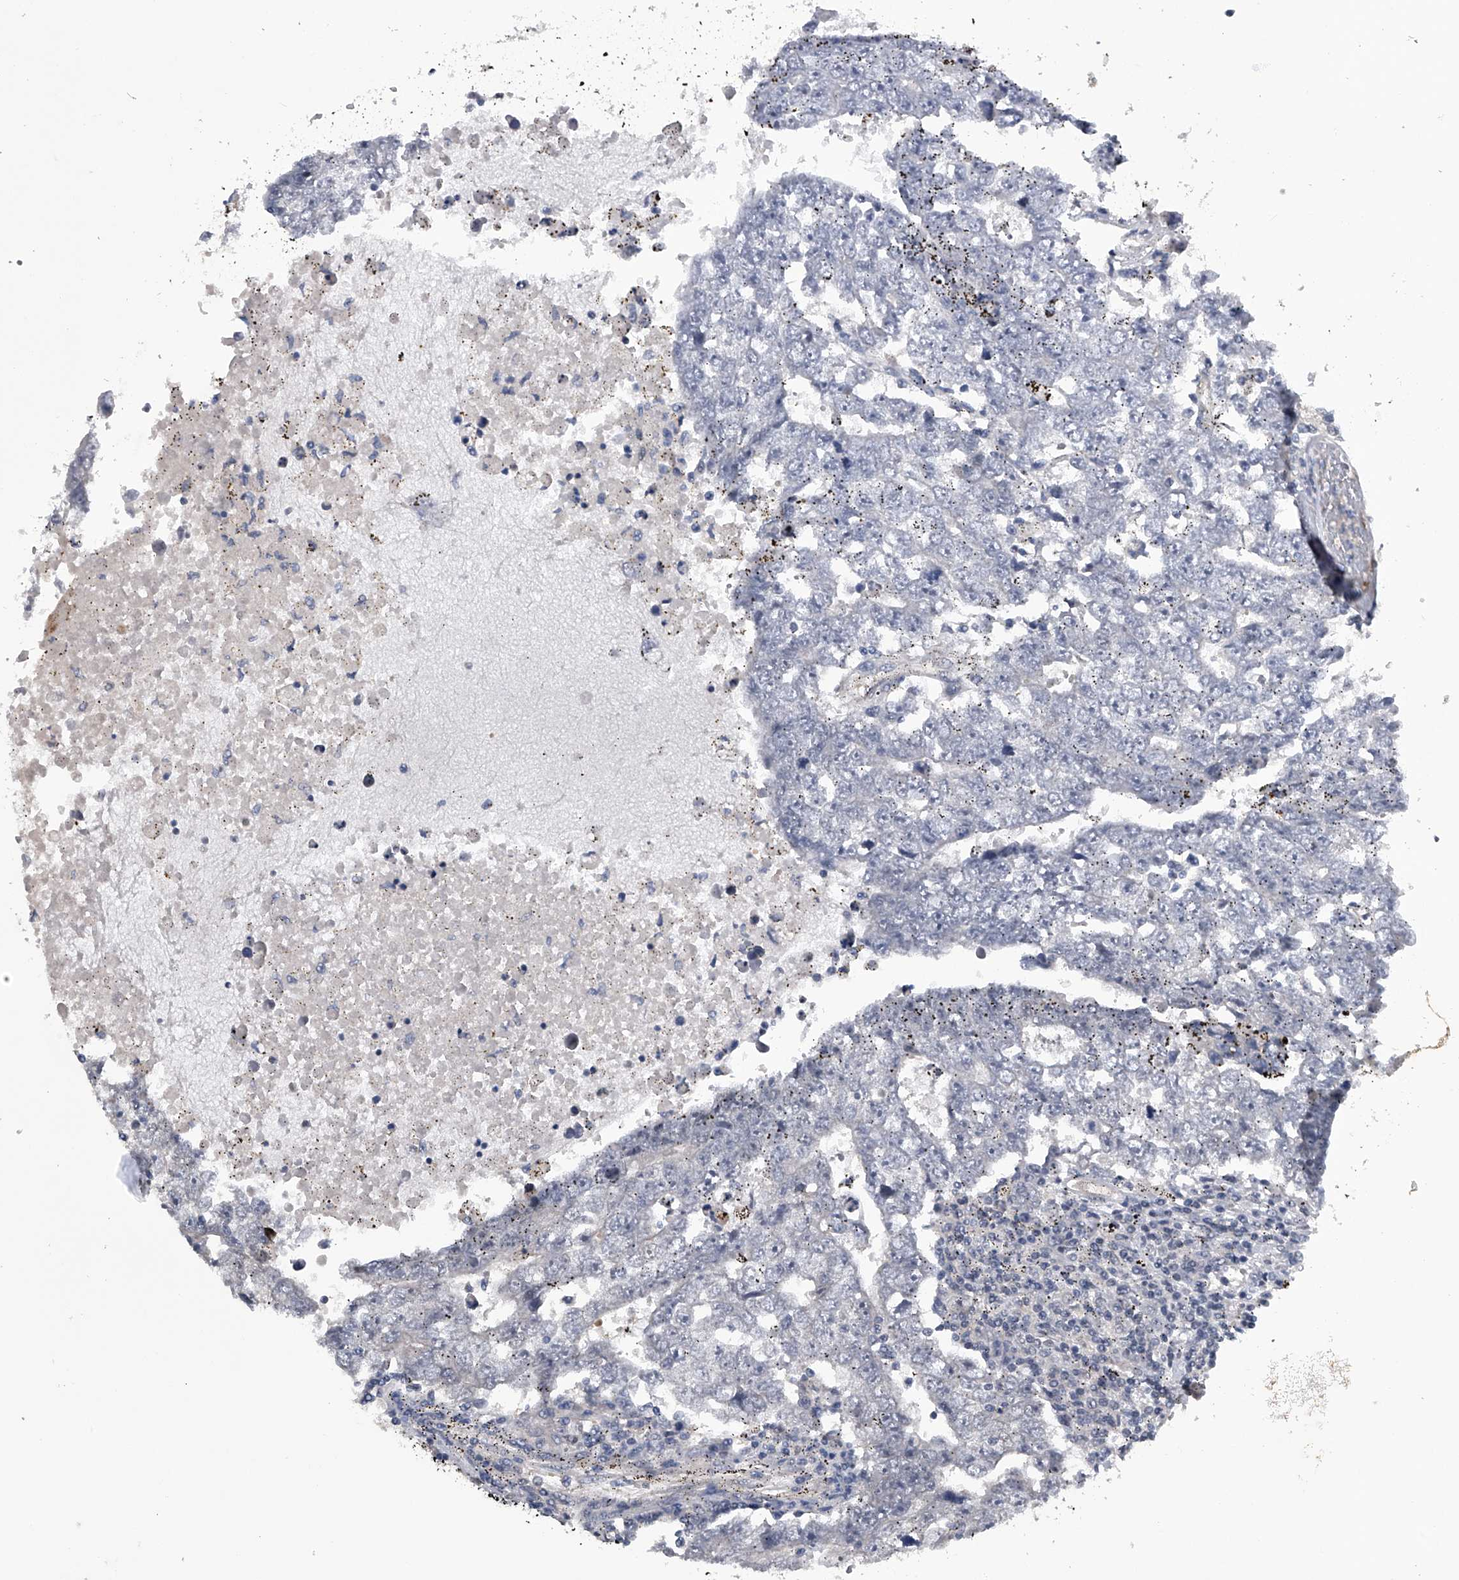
{"staining": {"intensity": "weak", "quantity": "<25%", "location": "nuclear"}, "tissue": "testis cancer", "cell_type": "Tumor cells", "image_type": "cancer", "snomed": [{"axis": "morphology", "description": "Carcinoma, Embryonal, NOS"}, {"axis": "topography", "description": "Testis"}], "caption": "This is an immunohistochemistry (IHC) micrograph of testis embryonal carcinoma. There is no positivity in tumor cells.", "gene": "SLC12A8", "patient": {"sex": "male", "age": 25}}